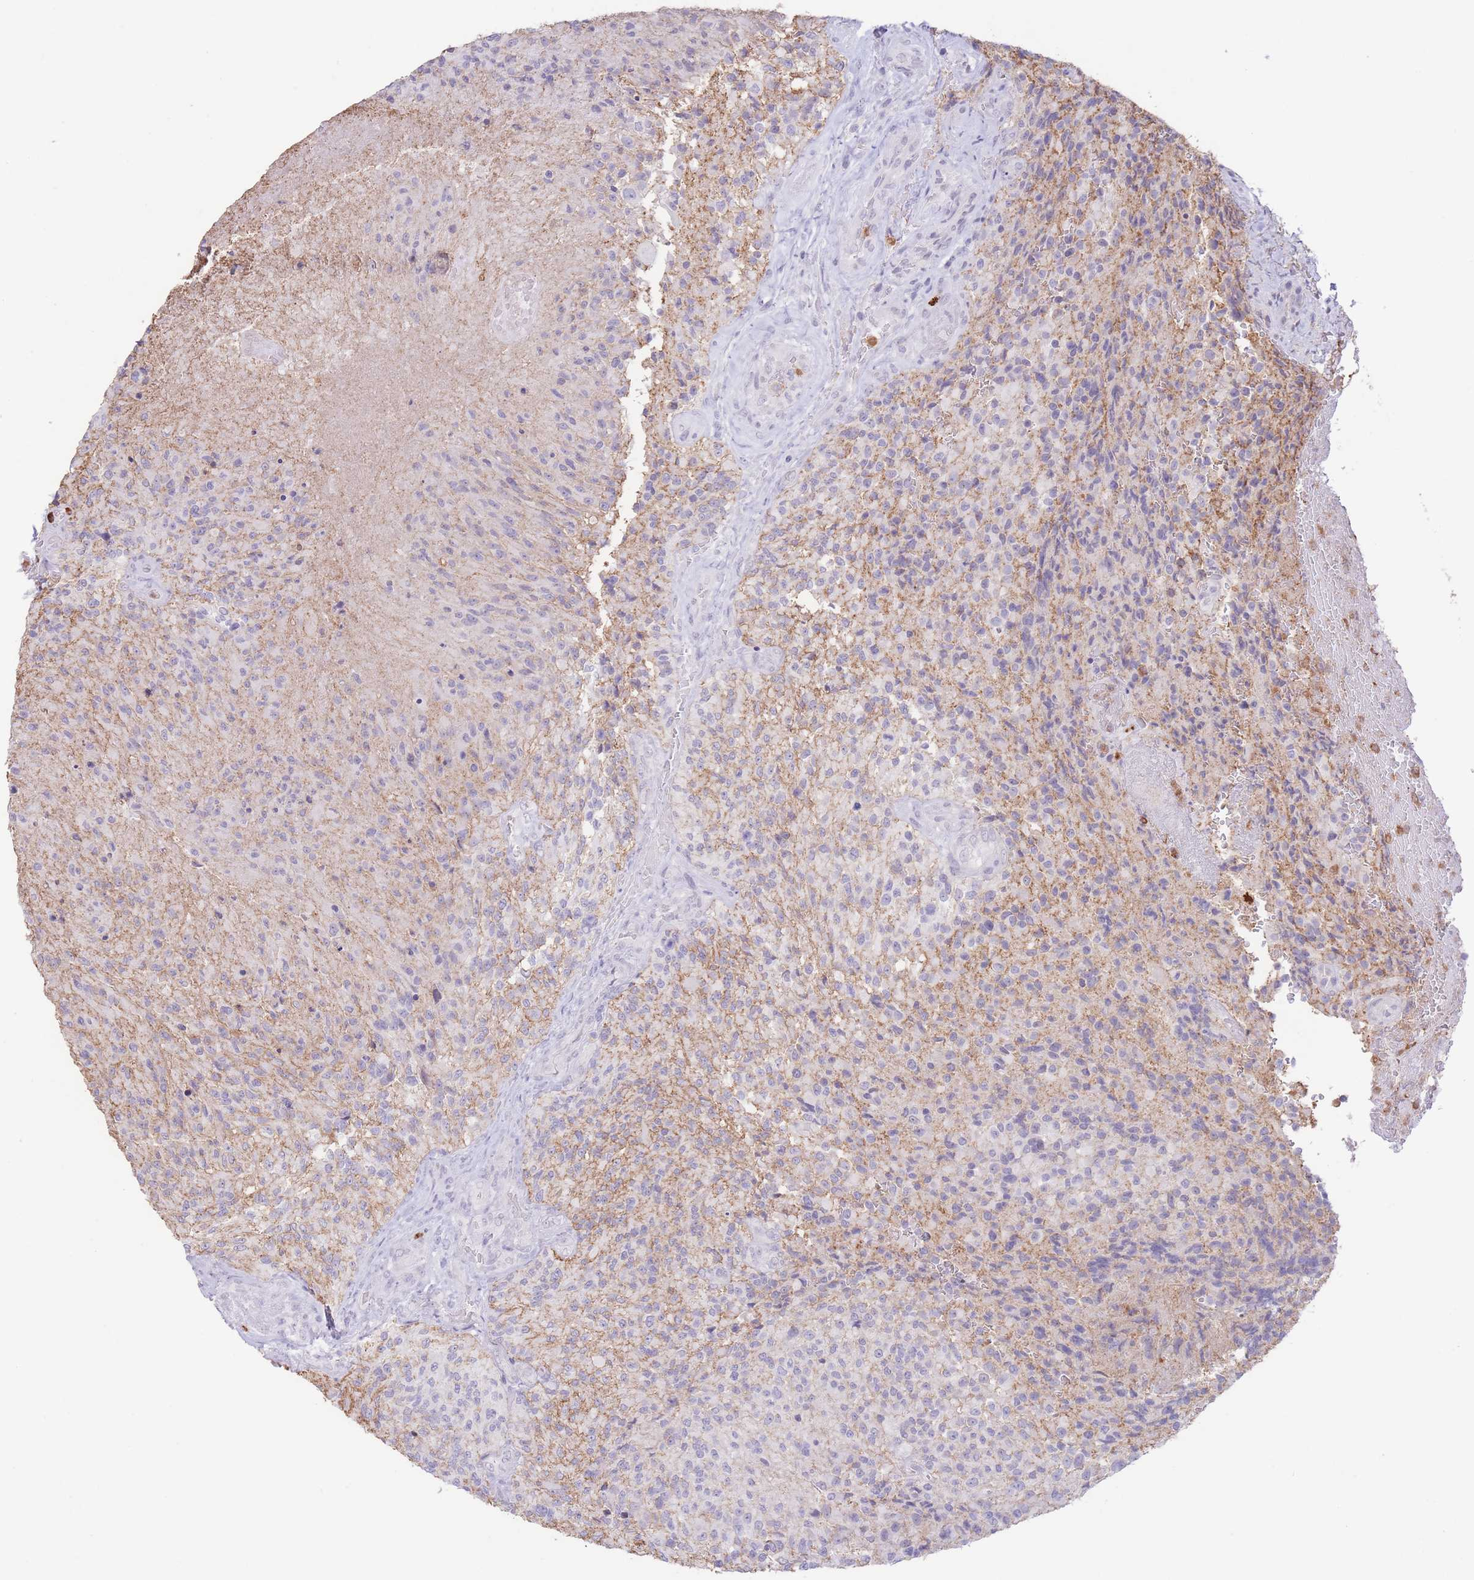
{"staining": {"intensity": "negative", "quantity": "none", "location": "none"}, "tissue": "glioma", "cell_type": "Tumor cells", "image_type": "cancer", "snomed": [{"axis": "morphology", "description": "Normal tissue, NOS"}, {"axis": "morphology", "description": "Glioma, malignant, High grade"}, {"axis": "topography", "description": "Cerebral cortex"}], "caption": "Photomicrograph shows no protein positivity in tumor cells of malignant glioma (high-grade) tissue.", "gene": "LCLAT1", "patient": {"sex": "male", "age": 56}}